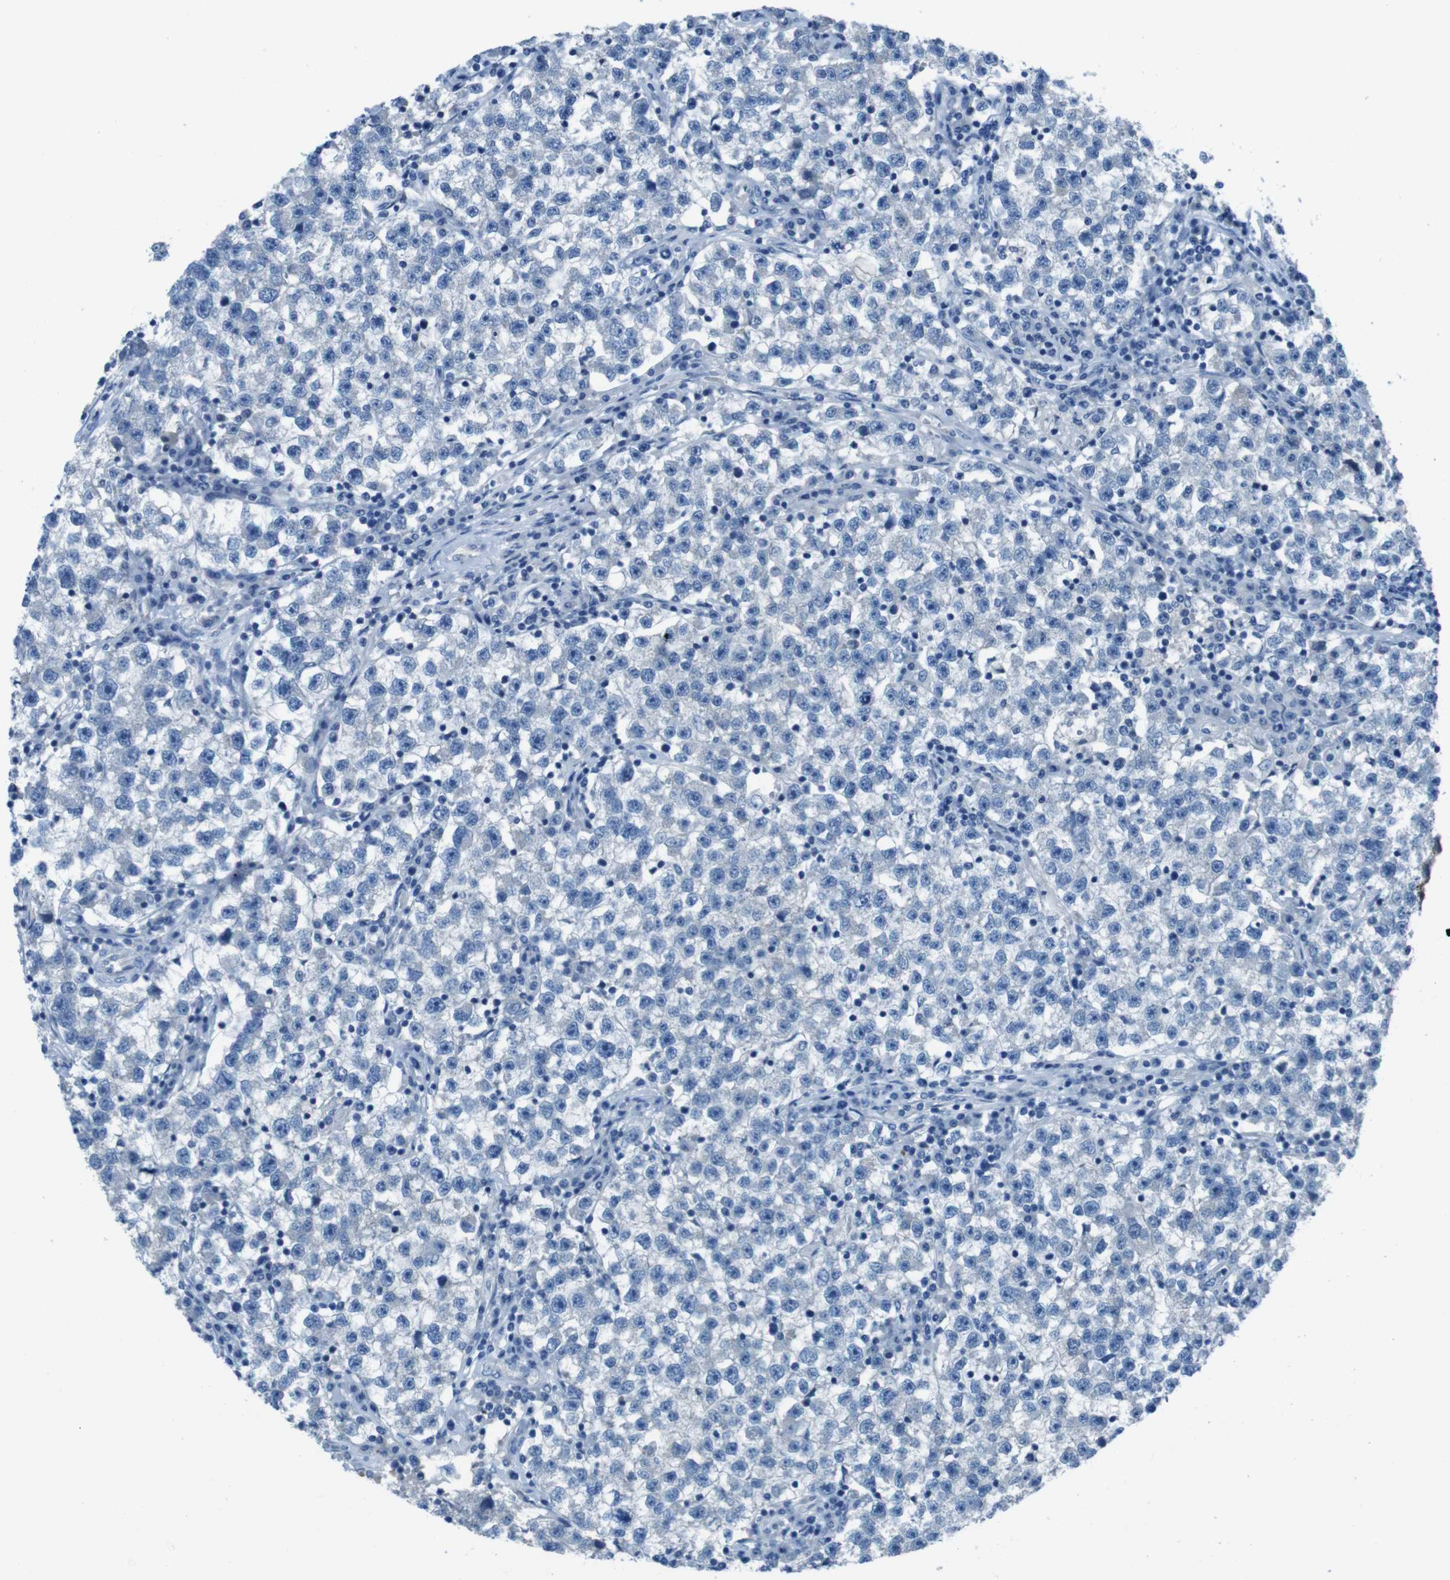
{"staining": {"intensity": "negative", "quantity": "none", "location": "none"}, "tissue": "testis cancer", "cell_type": "Tumor cells", "image_type": "cancer", "snomed": [{"axis": "morphology", "description": "Seminoma, NOS"}, {"axis": "topography", "description": "Testis"}], "caption": "Immunohistochemical staining of human testis seminoma shows no significant staining in tumor cells.", "gene": "NANOS2", "patient": {"sex": "male", "age": 22}}